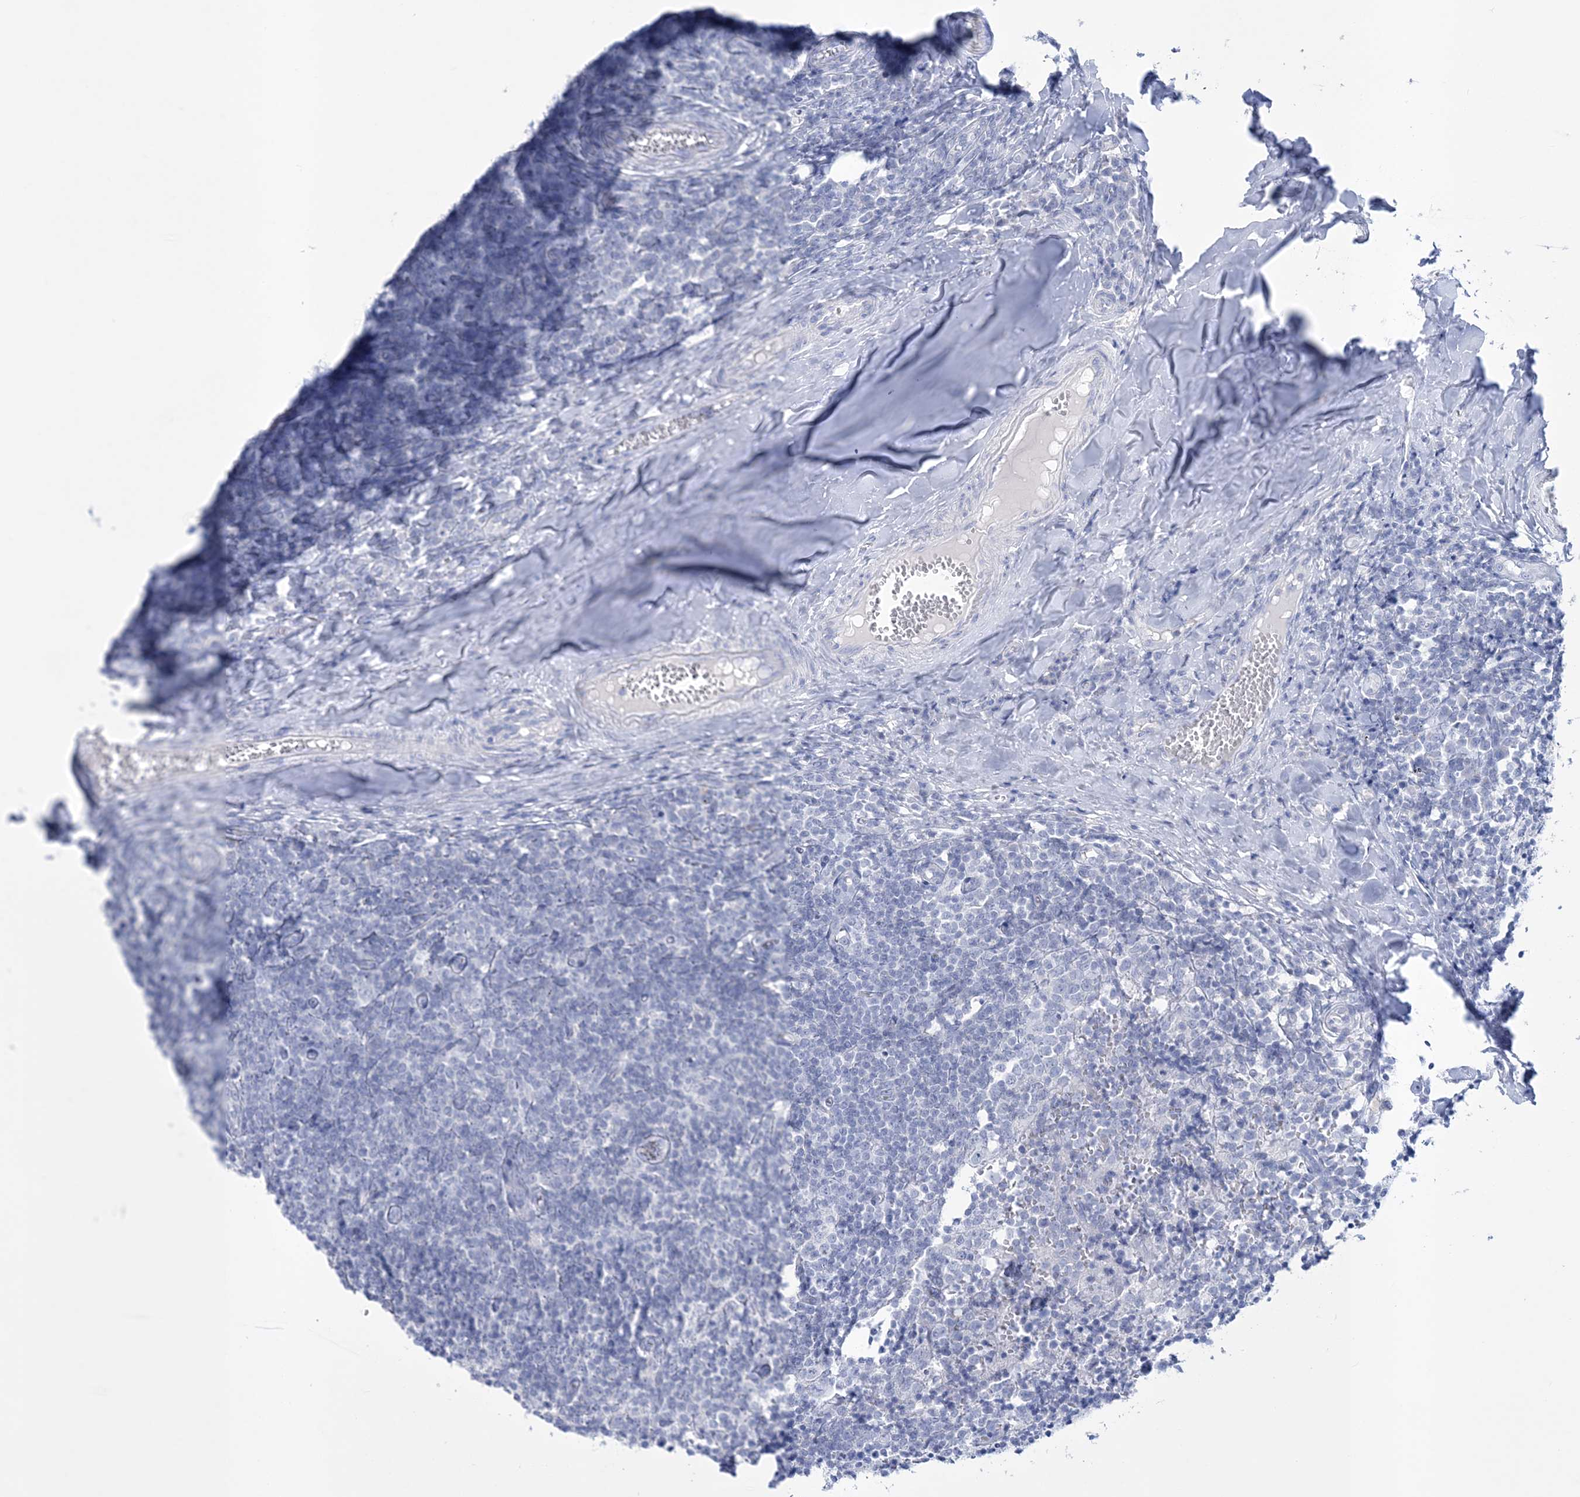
{"staining": {"intensity": "negative", "quantity": "none", "location": "none"}, "tissue": "tonsil", "cell_type": "Germinal center cells", "image_type": "normal", "snomed": [{"axis": "morphology", "description": "Normal tissue, NOS"}, {"axis": "topography", "description": "Tonsil"}], "caption": "This image is of unremarkable tonsil stained with IHC to label a protein in brown with the nuclei are counter-stained blue. There is no positivity in germinal center cells.", "gene": "RBP2", "patient": {"sex": "female", "age": 19}}